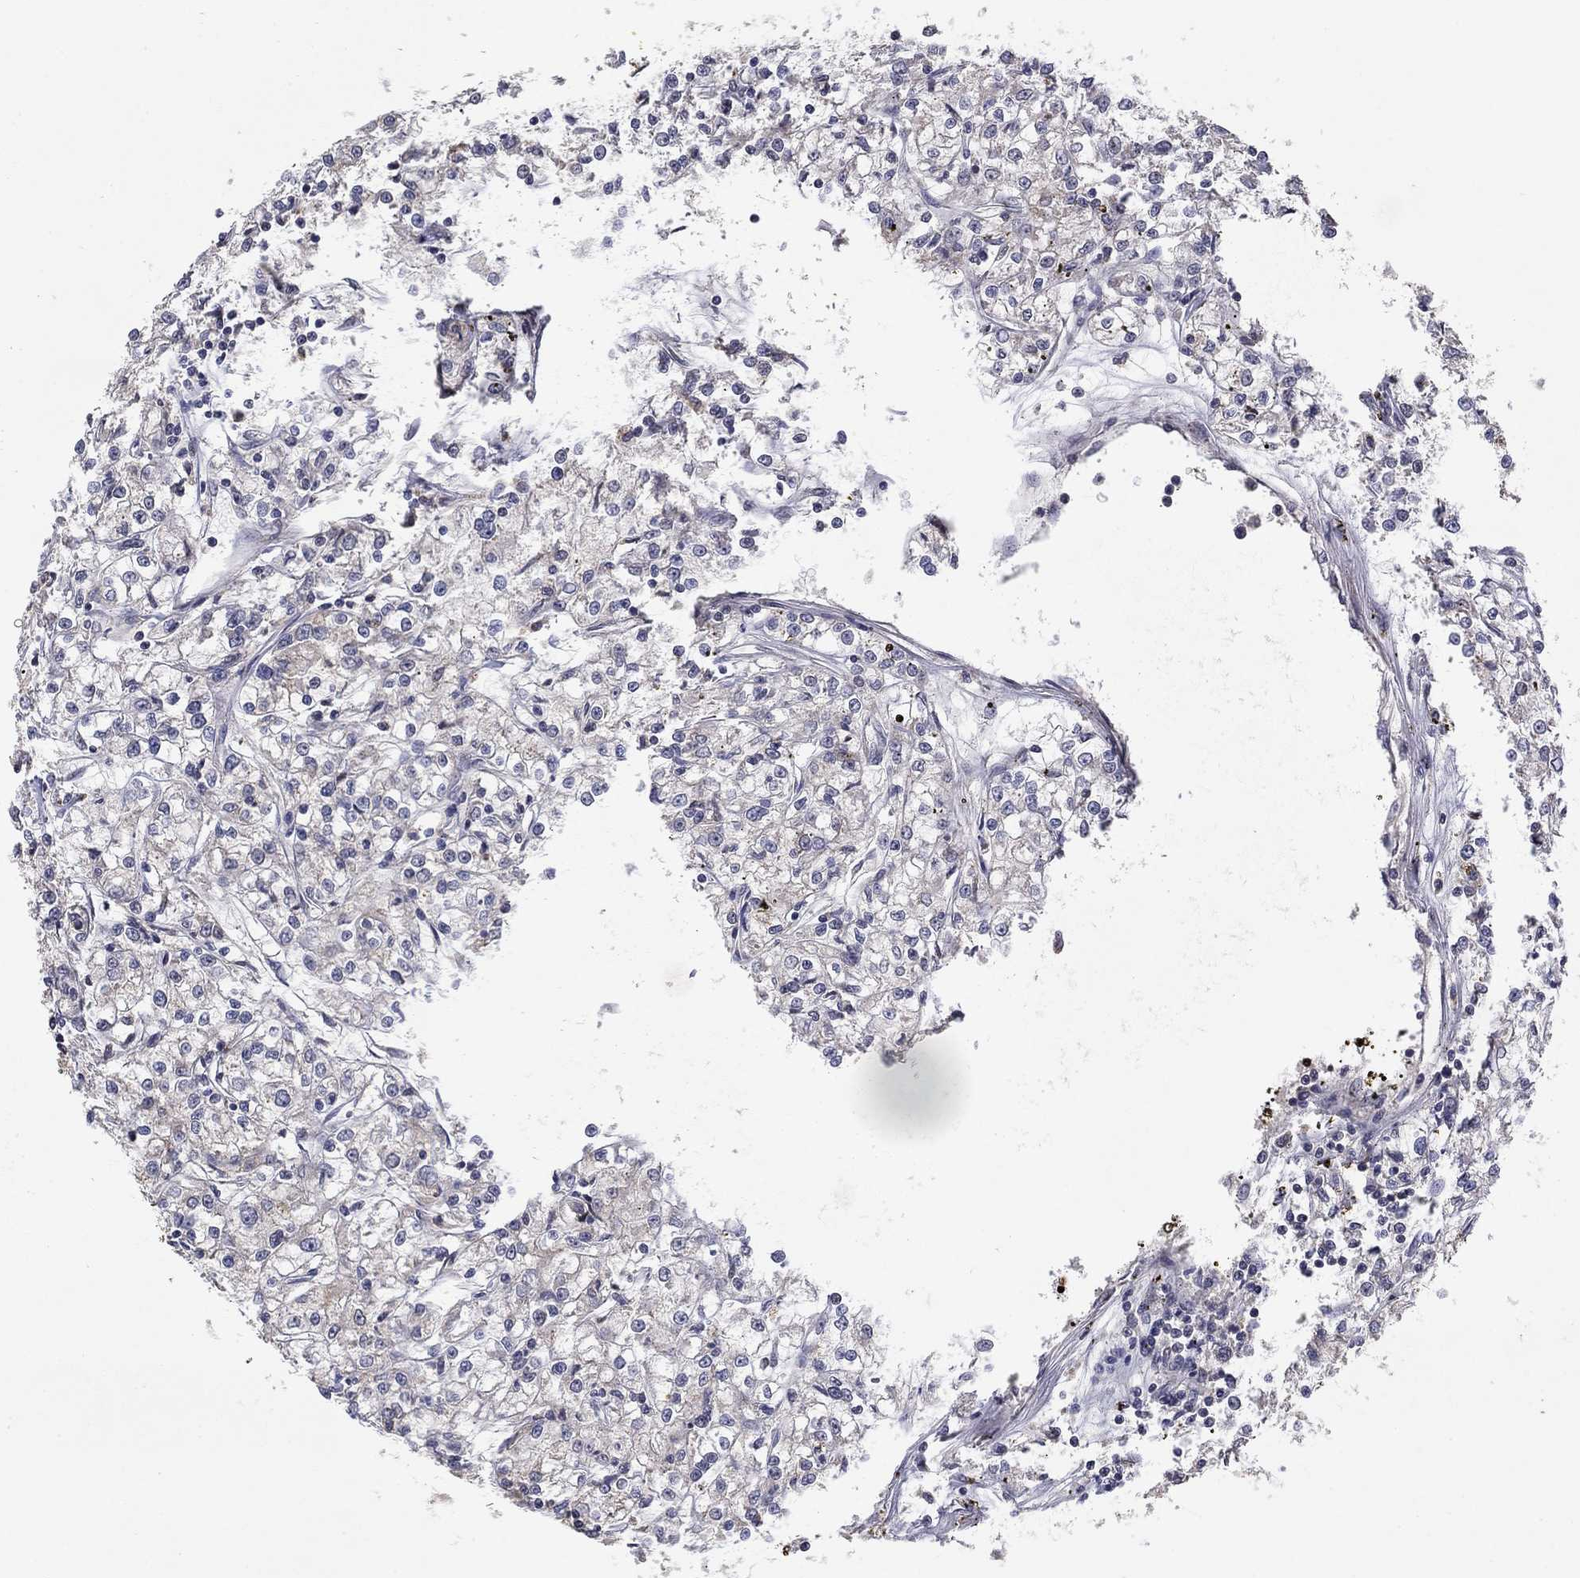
{"staining": {"intensity": "negative", "quantity": "none", "location": "none"}, "tissue": "renal cancer", "cell_type": "Tumor cells", "image_type": "cancer", "snomed": [{"axis": "morphology", "description": "Adenocarcinoma, NOS"}, {"axis": "topography", "description": "Kidney"}], "caption": "Renal cancer (adenocarcinoma) stained for a protein using immunohistochemistry demonstrates no staining tumor cells.", "gene": "LPCAT4", "patient": {"sex": "female", "age": 59}}